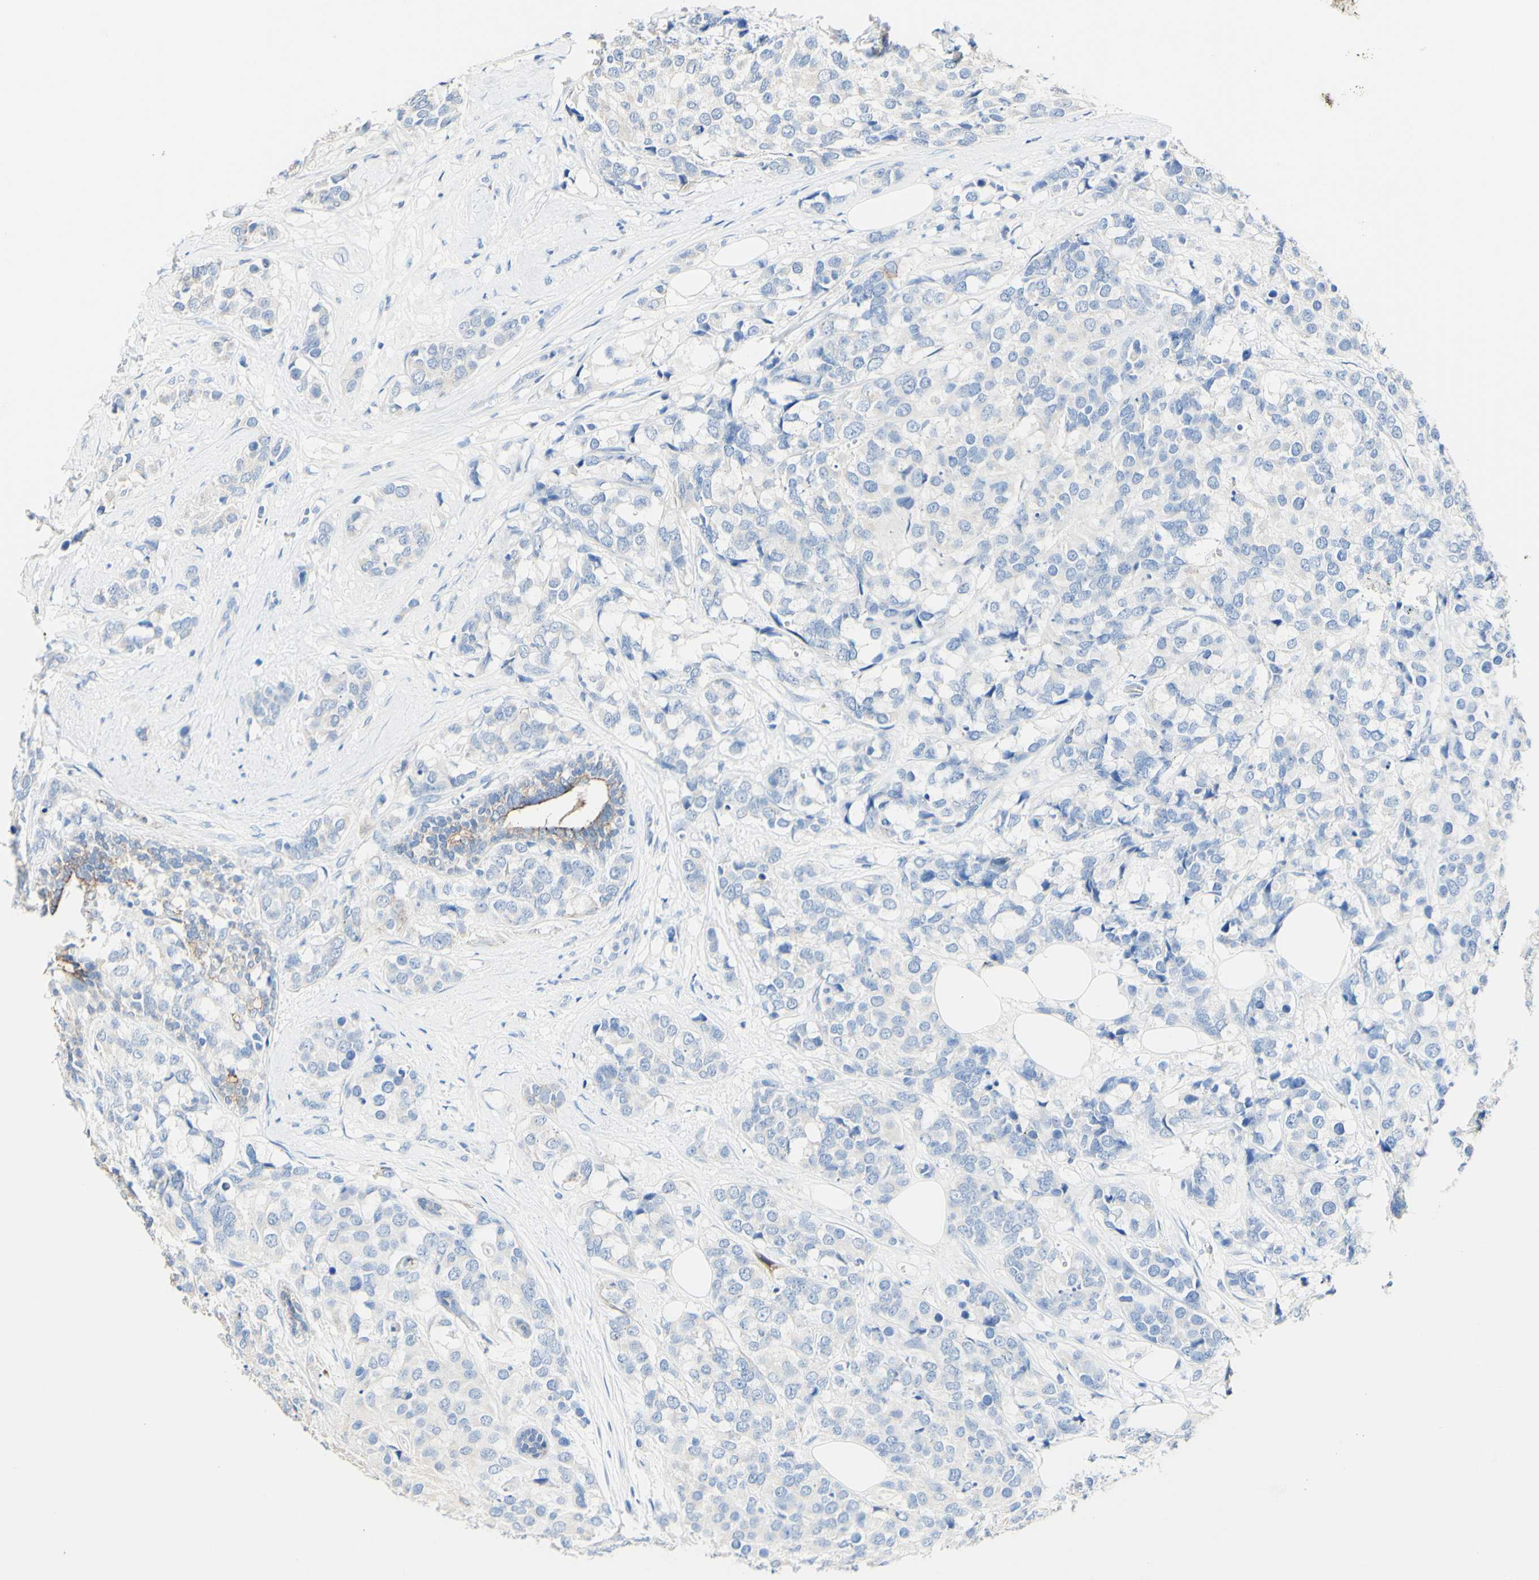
{"staining": {"intensity": "negative", "quantity": "none", "location": "none"}, "tissue": "breast cancer", "cell_type": "Tumor cells", "image_type": "cancer", "snomed": [{"axis": "morphology", "description": "Lobular carcinoma"}, {"axis": "topography", "description": "Breast"}], "caption": "A histopathology image of human lobular carcinoma (breast) is negative for staining in tumor cells. (Stains: DAB immunohistochemistry (IHC) with hematoxylin counter stain, Microscopy: brightfield microscopy at high magnification).", "gene": "DSC2", "patient": {"sex": "female", "age": 59}}